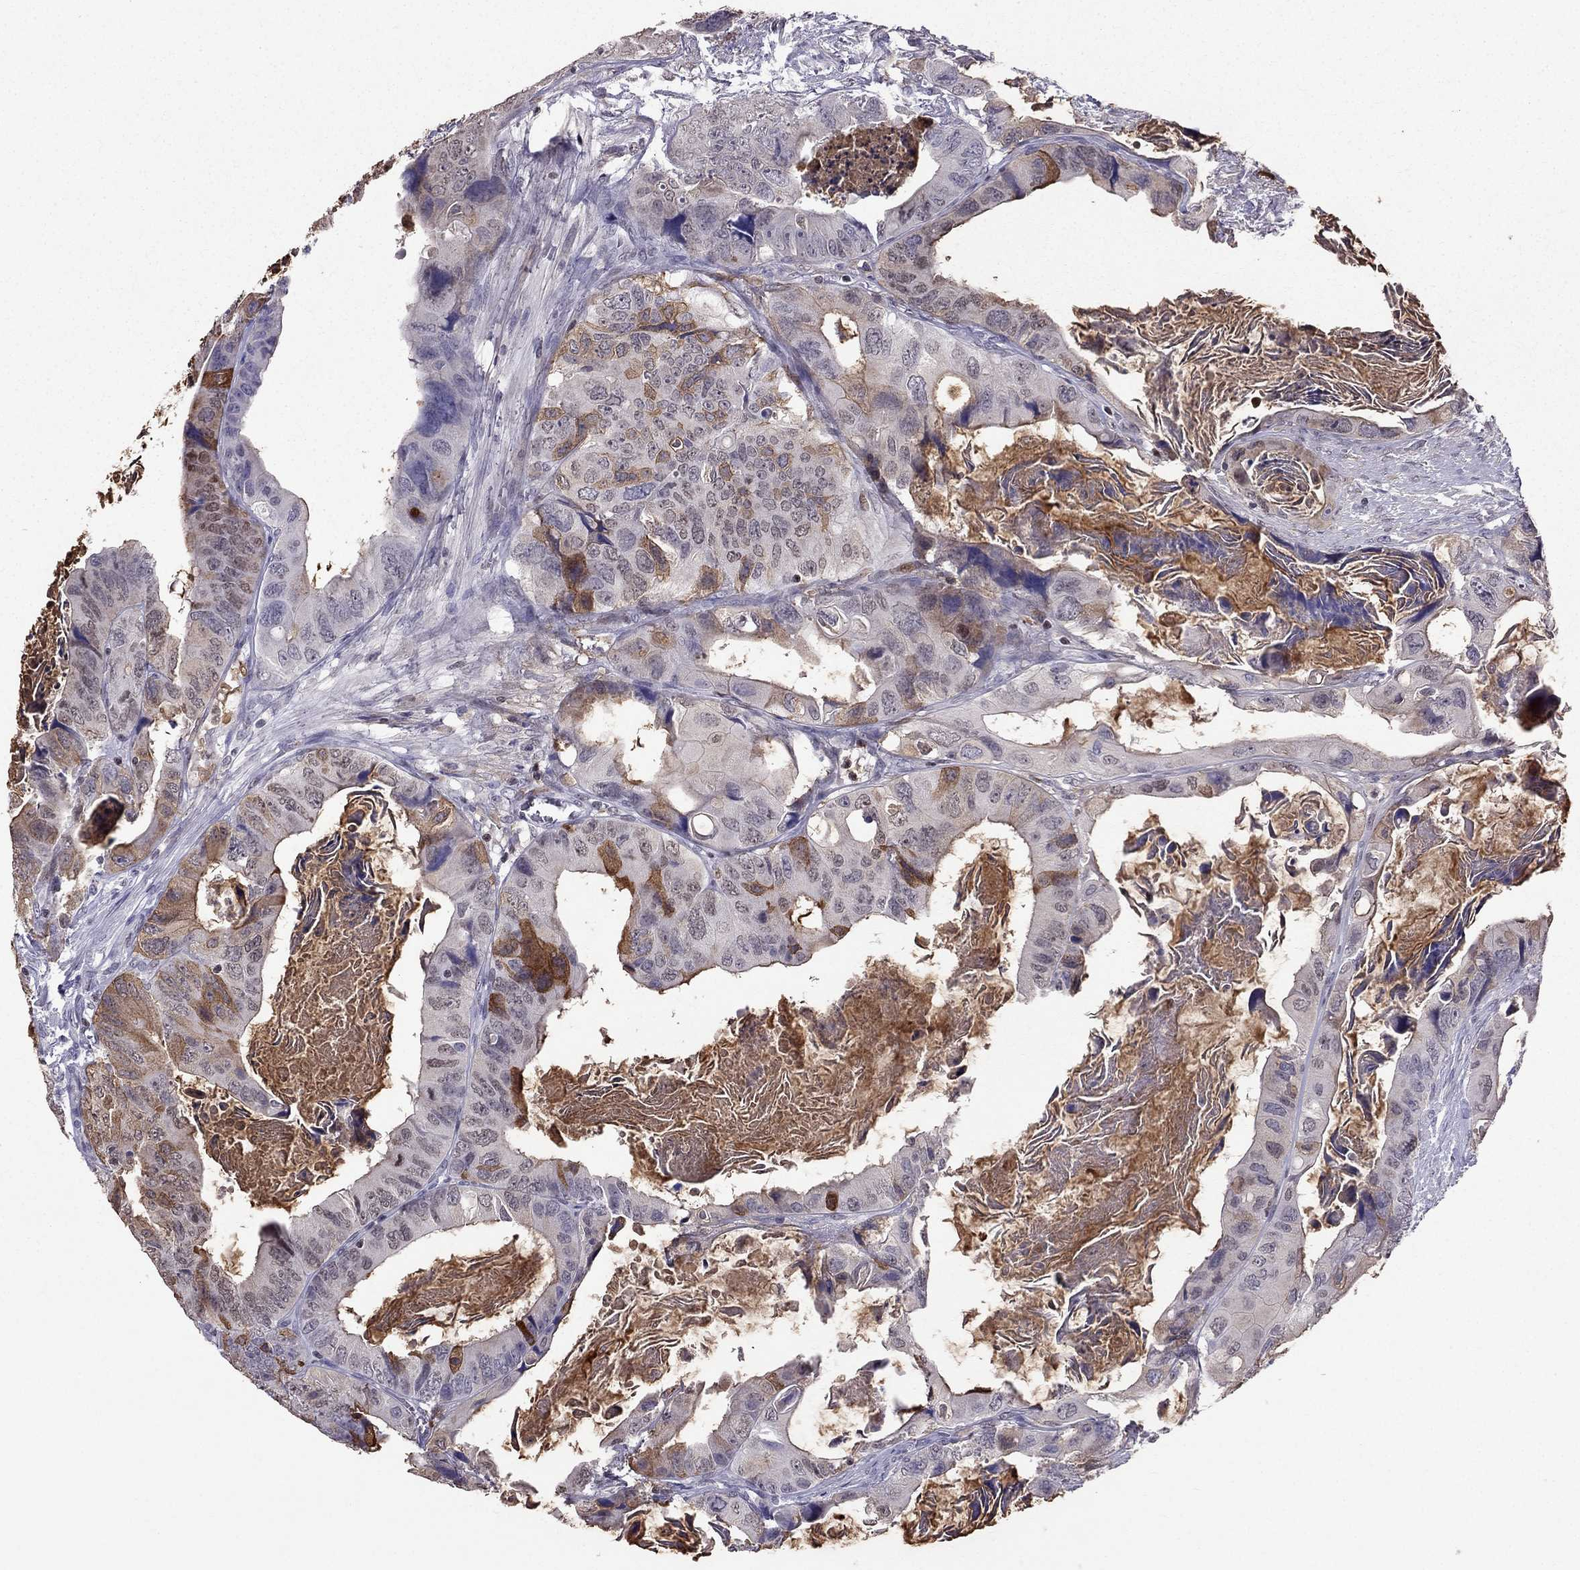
{"staining": {"intensity": "moderate", "quantity": "<25%", "location": "cytoplasmic/membranous"}, "tissue": "colorectal cancer", "cell_type": "Tumor cells", "image_type": "cancer", "snomed": [{"axis": "morphology", "description": "Adenocarcinoma, NOS"}, {"axis": "topography", "description": "Rectum"}], "caption": "Colorectal cancer was stained to show a protein in brown. There is low levels of moderate cytoplasmic/membranous expression in about <25% of tumor cells.", "gene": "SCG5", "patient": {"sex": "male", "age": 64}}